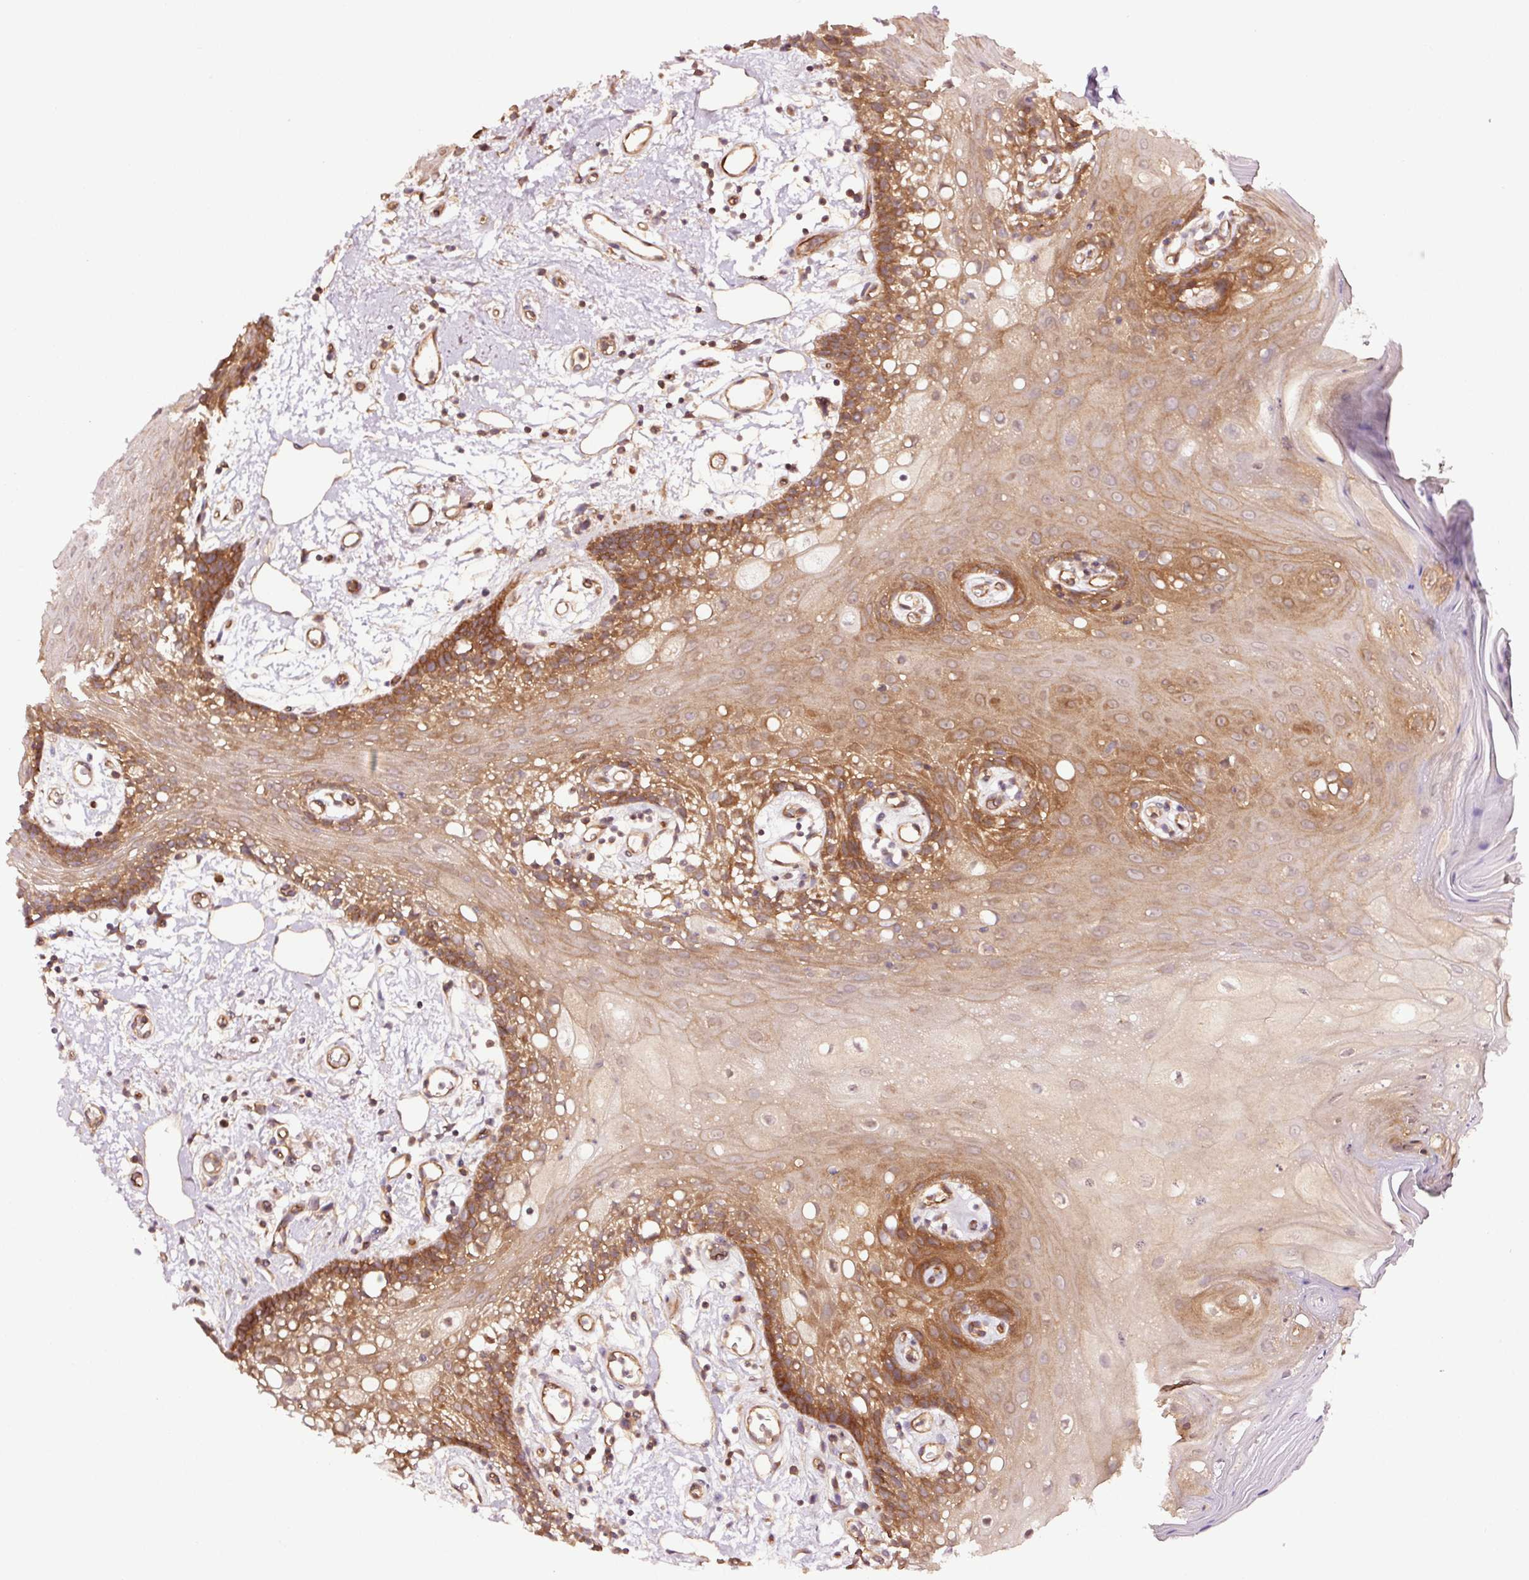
{"staining": {"intensity": "moderate", "quantity": ">75%", "location": "cytoplasmic/membranous,nuclear"}, "tissue": "oral mucosa", "cell_type": "Squamous epithelial cells", "image_type": "normal", "snomed": [{"axis": "morphology", "description": "Normal tissue, NOS"}, {"axis": "topography", "description": "Oral tissue"}], "caption": "A photomicrograph showing moderate cytoplasmic/membranous,nuclear expression in approximately >75% of squamous epithelial cells in unremarkable oral mucosa, as visualized by brown immunohistochemical staining.", "gene": "METAP1", "patient": {"sex": "female", "age": 59}}